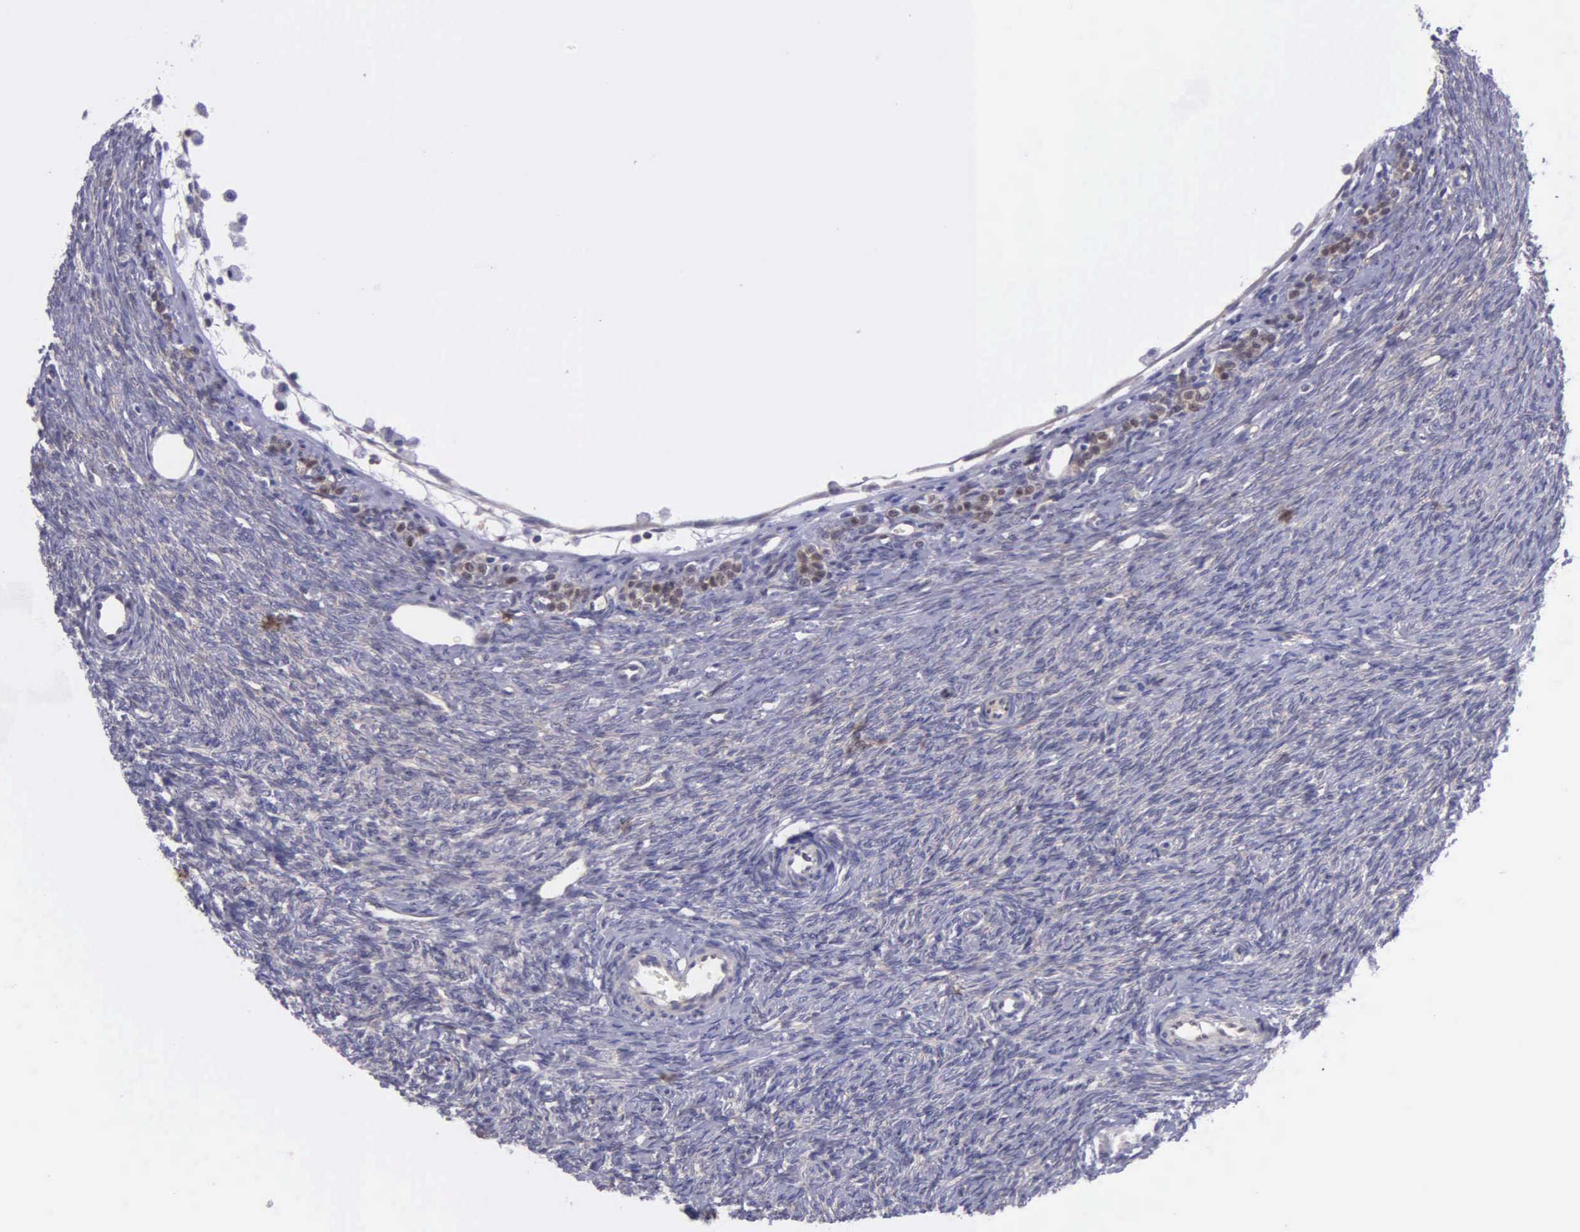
{"staining": {"intensity": "negative", "quantity": "none", "location": "none"}, "tissue": "ovary", "cell_type": "Ovarian stroma cells", "image_type": "normal", "snomed": [{"axis": "morphology", "description": "Normal tissue, NOS"}, {"axis": "topography", "description": "Ovary"}], "caption": "Image shows no protein expression in ovarian stroma cells of benign ovary.", "gene": "MICAL3", "patient": {"sex": "female", "age": 32}}